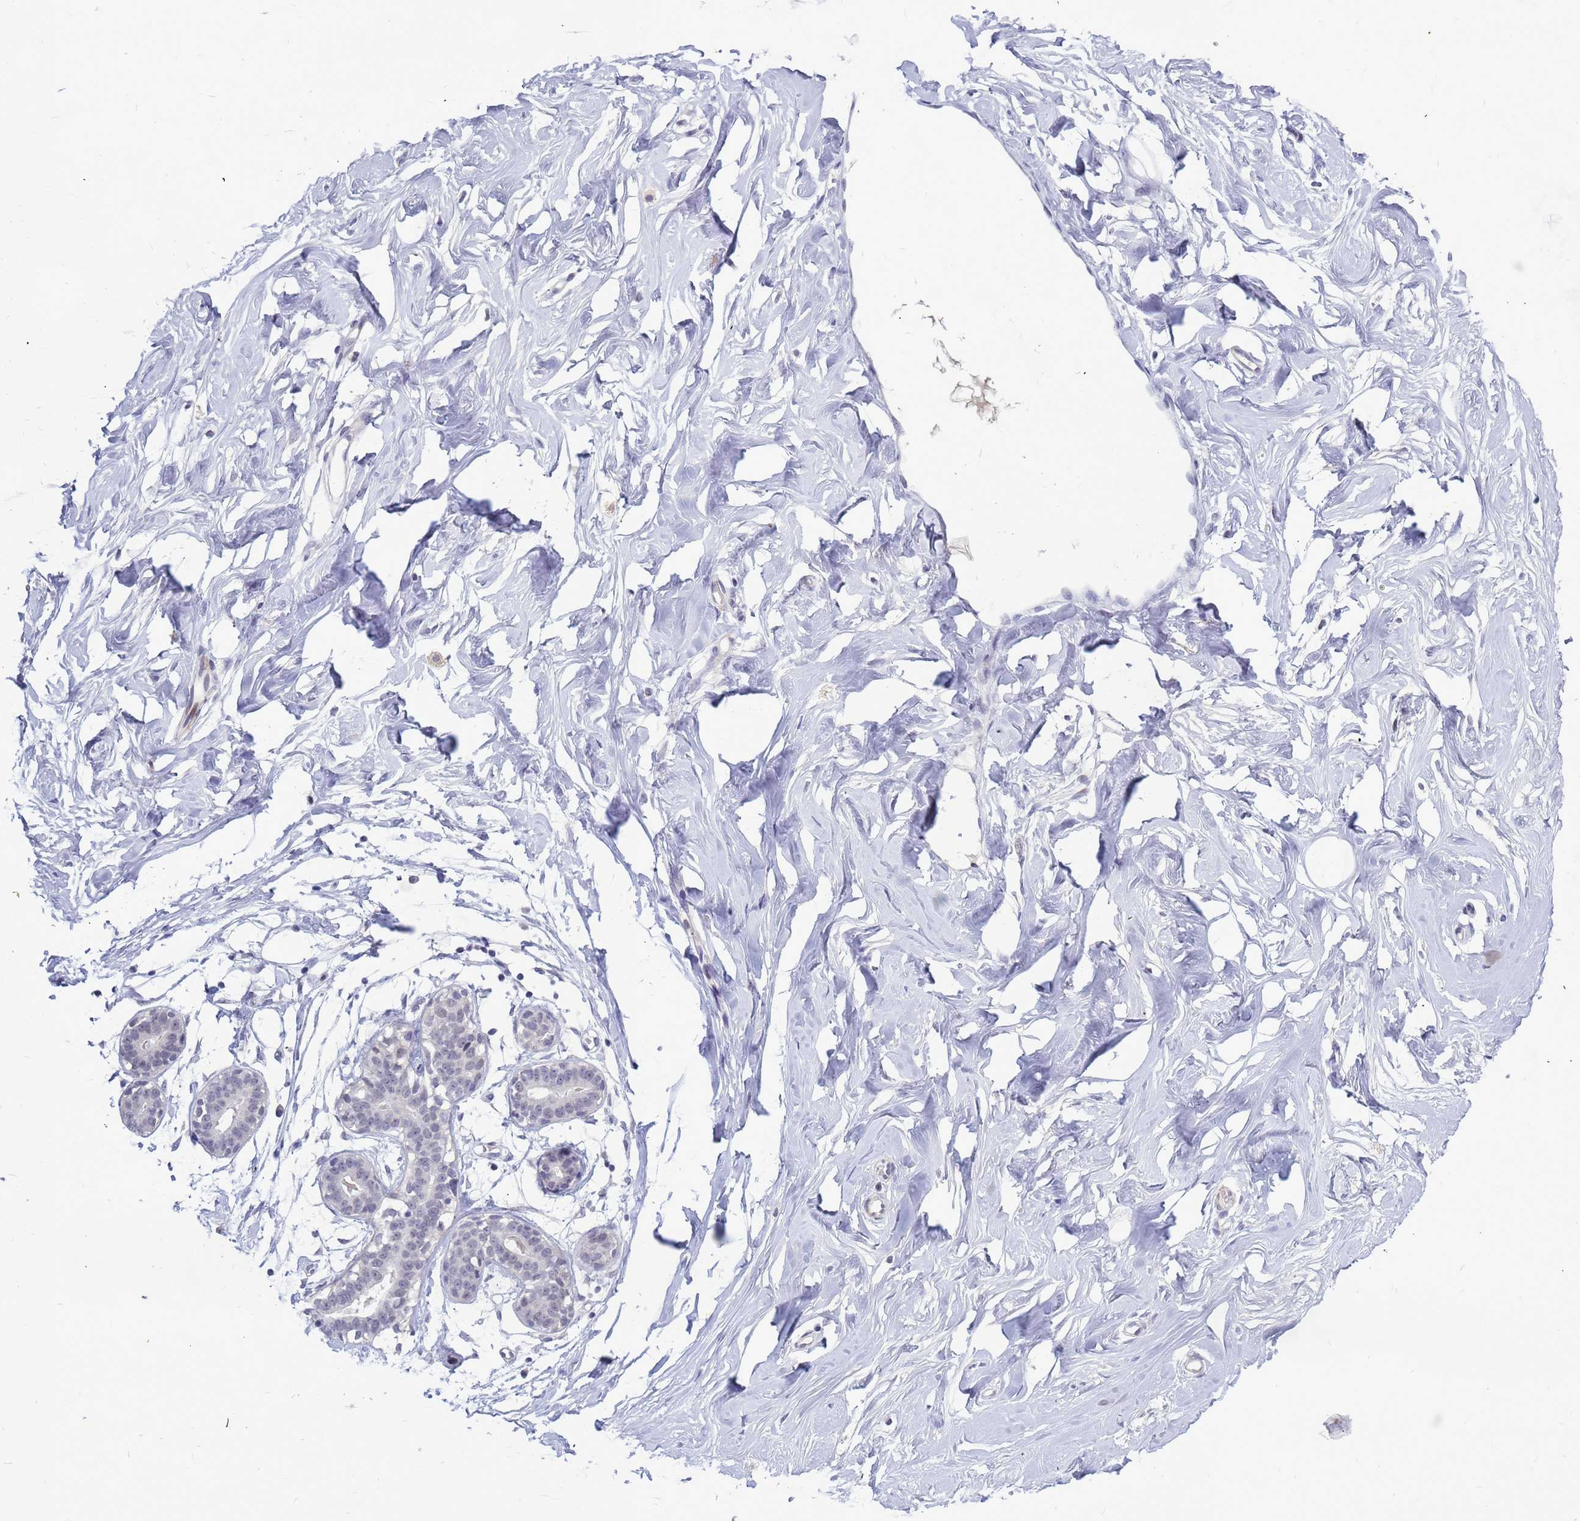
{"staining": {"intensity": "negative", "quantity": "none", "location": "none"}, "tissue": "breast", "cell_type": "Adipocytes", "image_type": "normal", "snomed": [{"axis": "morphology", "description": "Normal tissue, NOS"}, {"axis": "morphology", "description": "Adenoma, NOS"}, {"axis": "topography", "description": "Breast"}], "caption": "High magnification brightfield microscopy of unremarkable breast stained with DAB (brown) and counterstained with hematoxylin (blue): adipocytes show no significant positivity.", "gene": "CXorf65", "patient": {"sex": "female", "age": 23}}